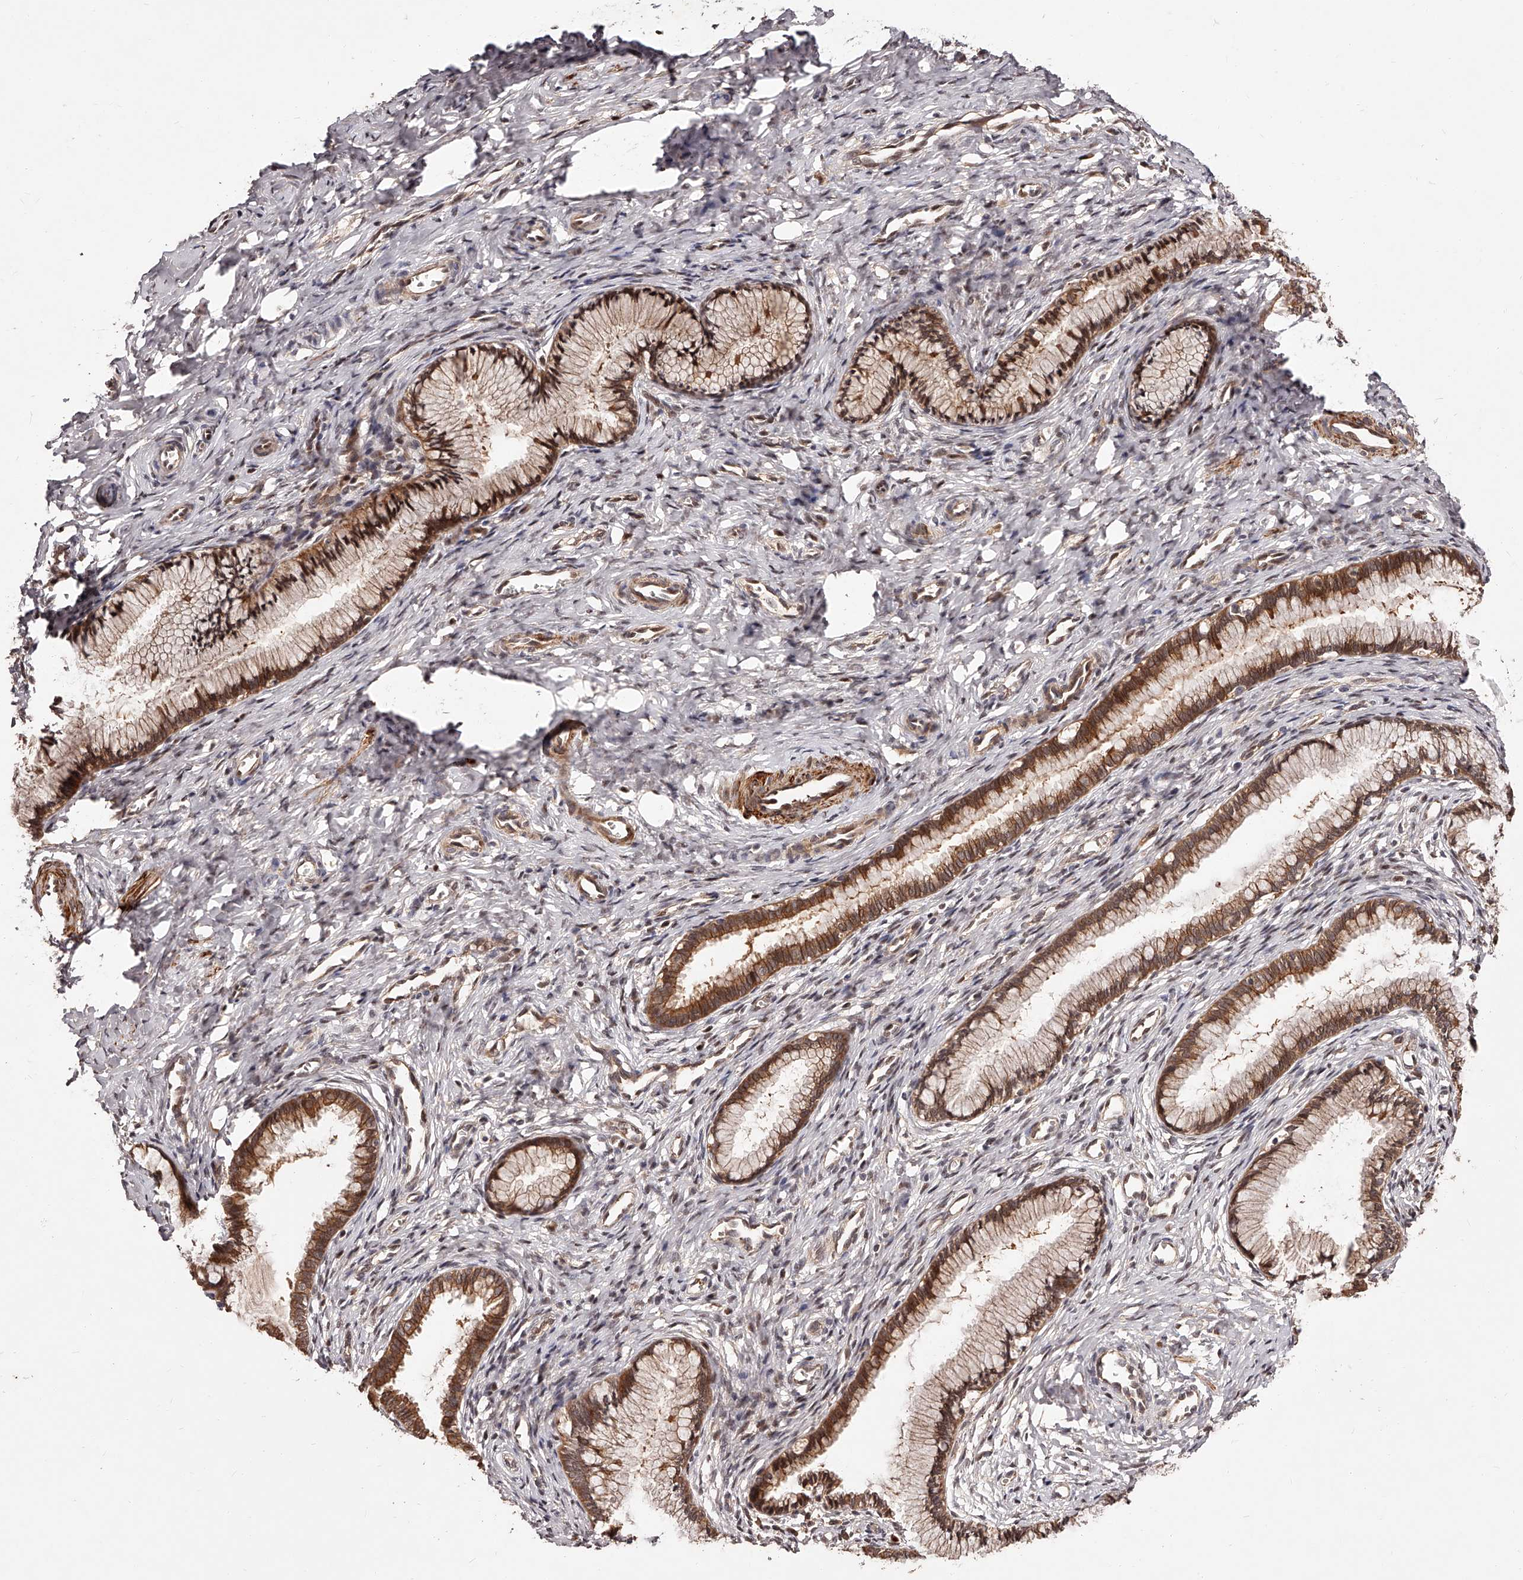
{"staining": {"intensity": "moderate", "quantity": "25%-75%", "location": "cytoplasmic/membranous,nuclear"}, "tissue": "cervix", "cell_type": "Glandular cells", "image_type": "normal", "snomed": [{"axis": "morphology", "description": "Normal tissue, NOS"}, {"axis": "topography", "description": "Cervix"}], "caption": "The photomicrograph reveals immunohistochemical staining of benign cervix. There is moderate cytoplasmic/membranous,nuclear positivity is appreciated in about 25%-75% of glandular cells.", "gene": "CUL7", "patient": {"sex": "female", "age": 27}}